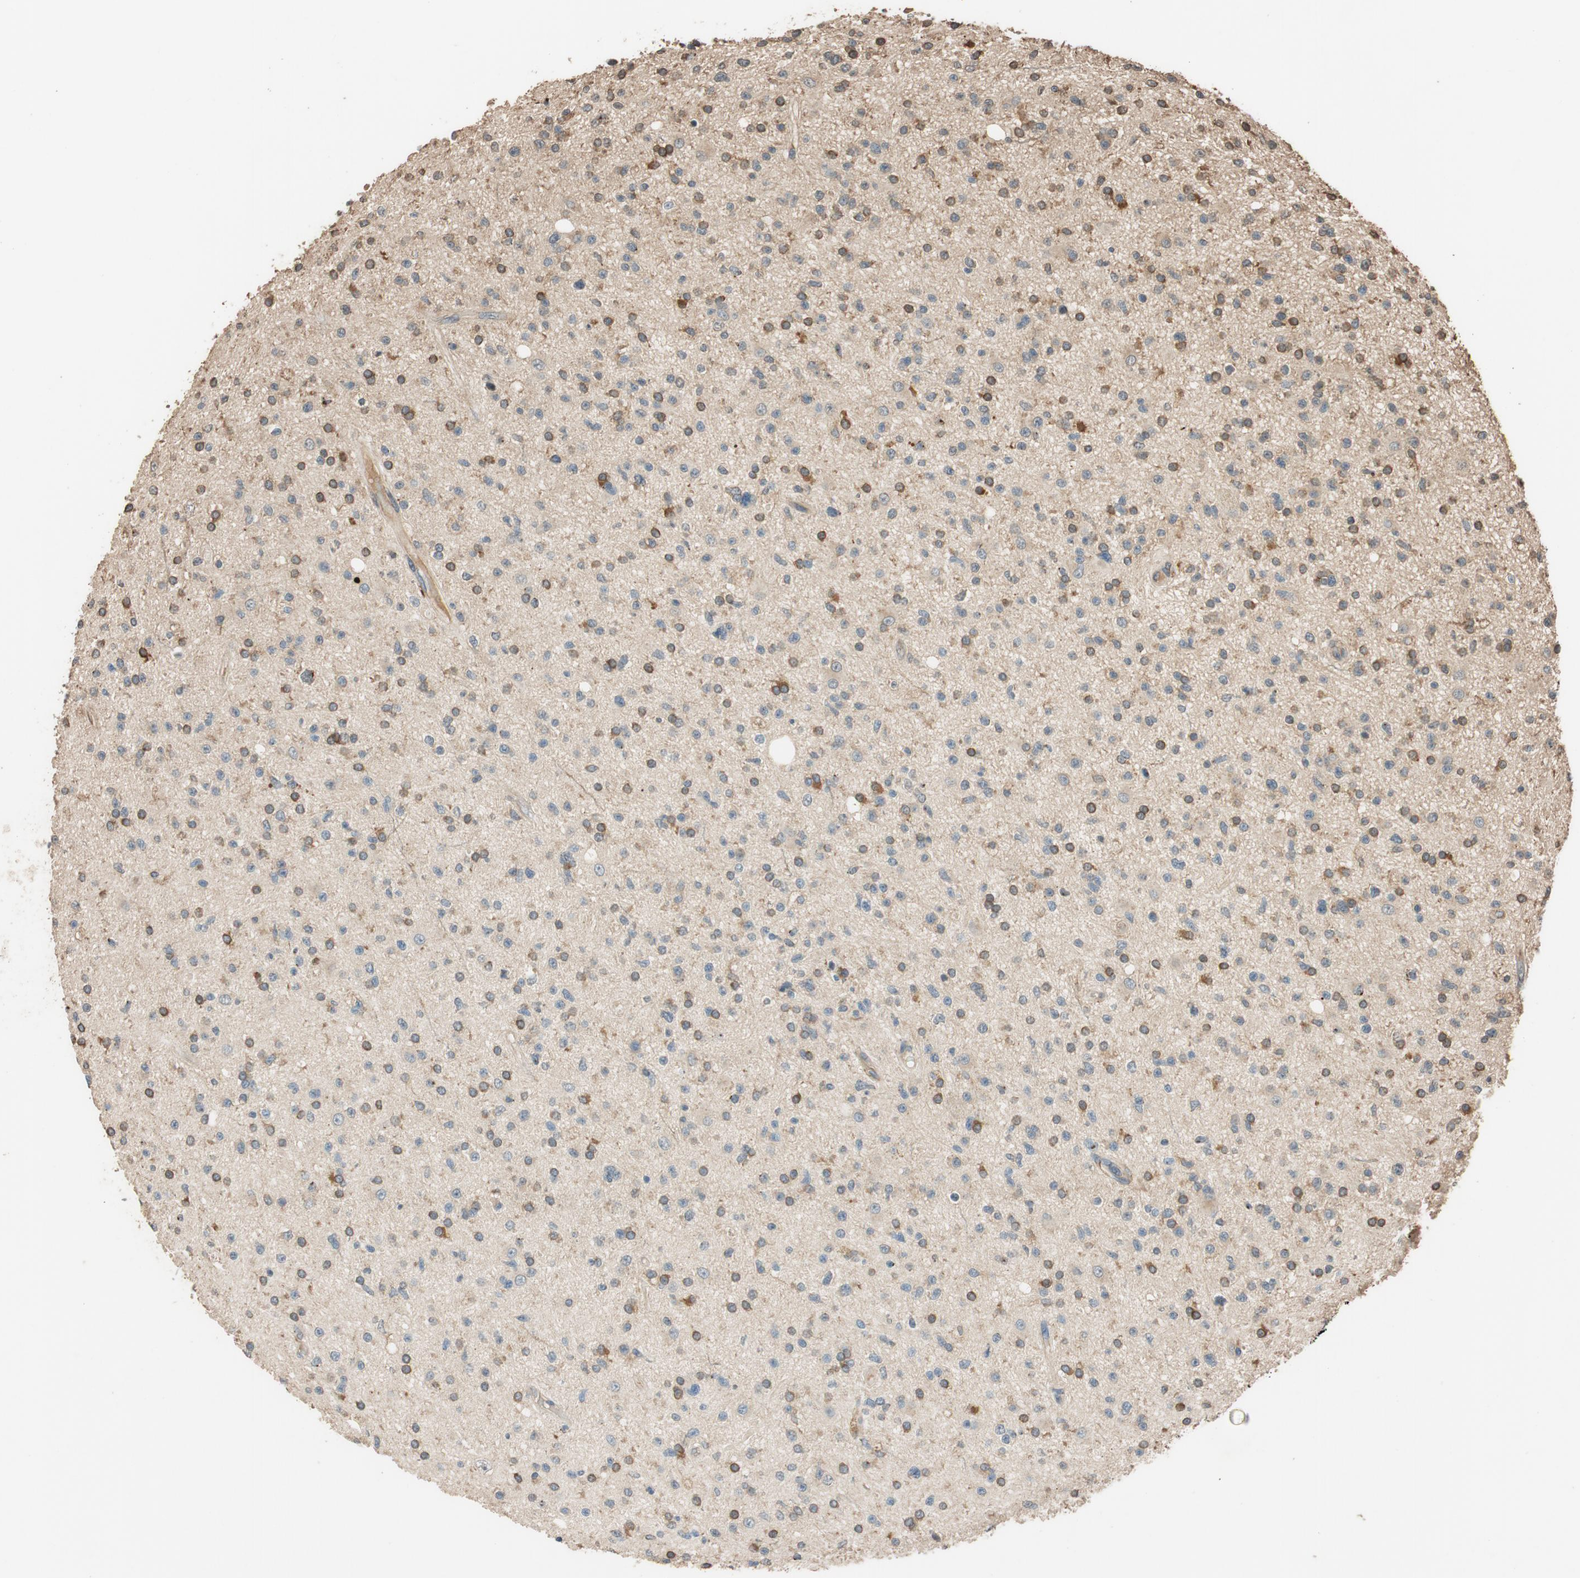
{"staining": {"intensity": "moderate", "quantity": "25%-75%", "location": "cytoplasmic/membranous"}, "tissue": "glioma", "cell_type": "Tumor cells", "image_type": "cancer", "snomed": [{"axis": "morphology", "description": "Glioma, malignant, High grade"}, {"axis": "topography", "description": "Brain"}], "caption": "Immunohistochemical staining of human high-grade glioma (malignant) displays medium levels of moderate cytoplasmic/membranous positivity in approximately 25%-75% of tumor cells. (DAB = brown stain, brightfield microscopy at high magnification).", "gene": "MST1R", "patient": {"sex": "male", "age": 33}}